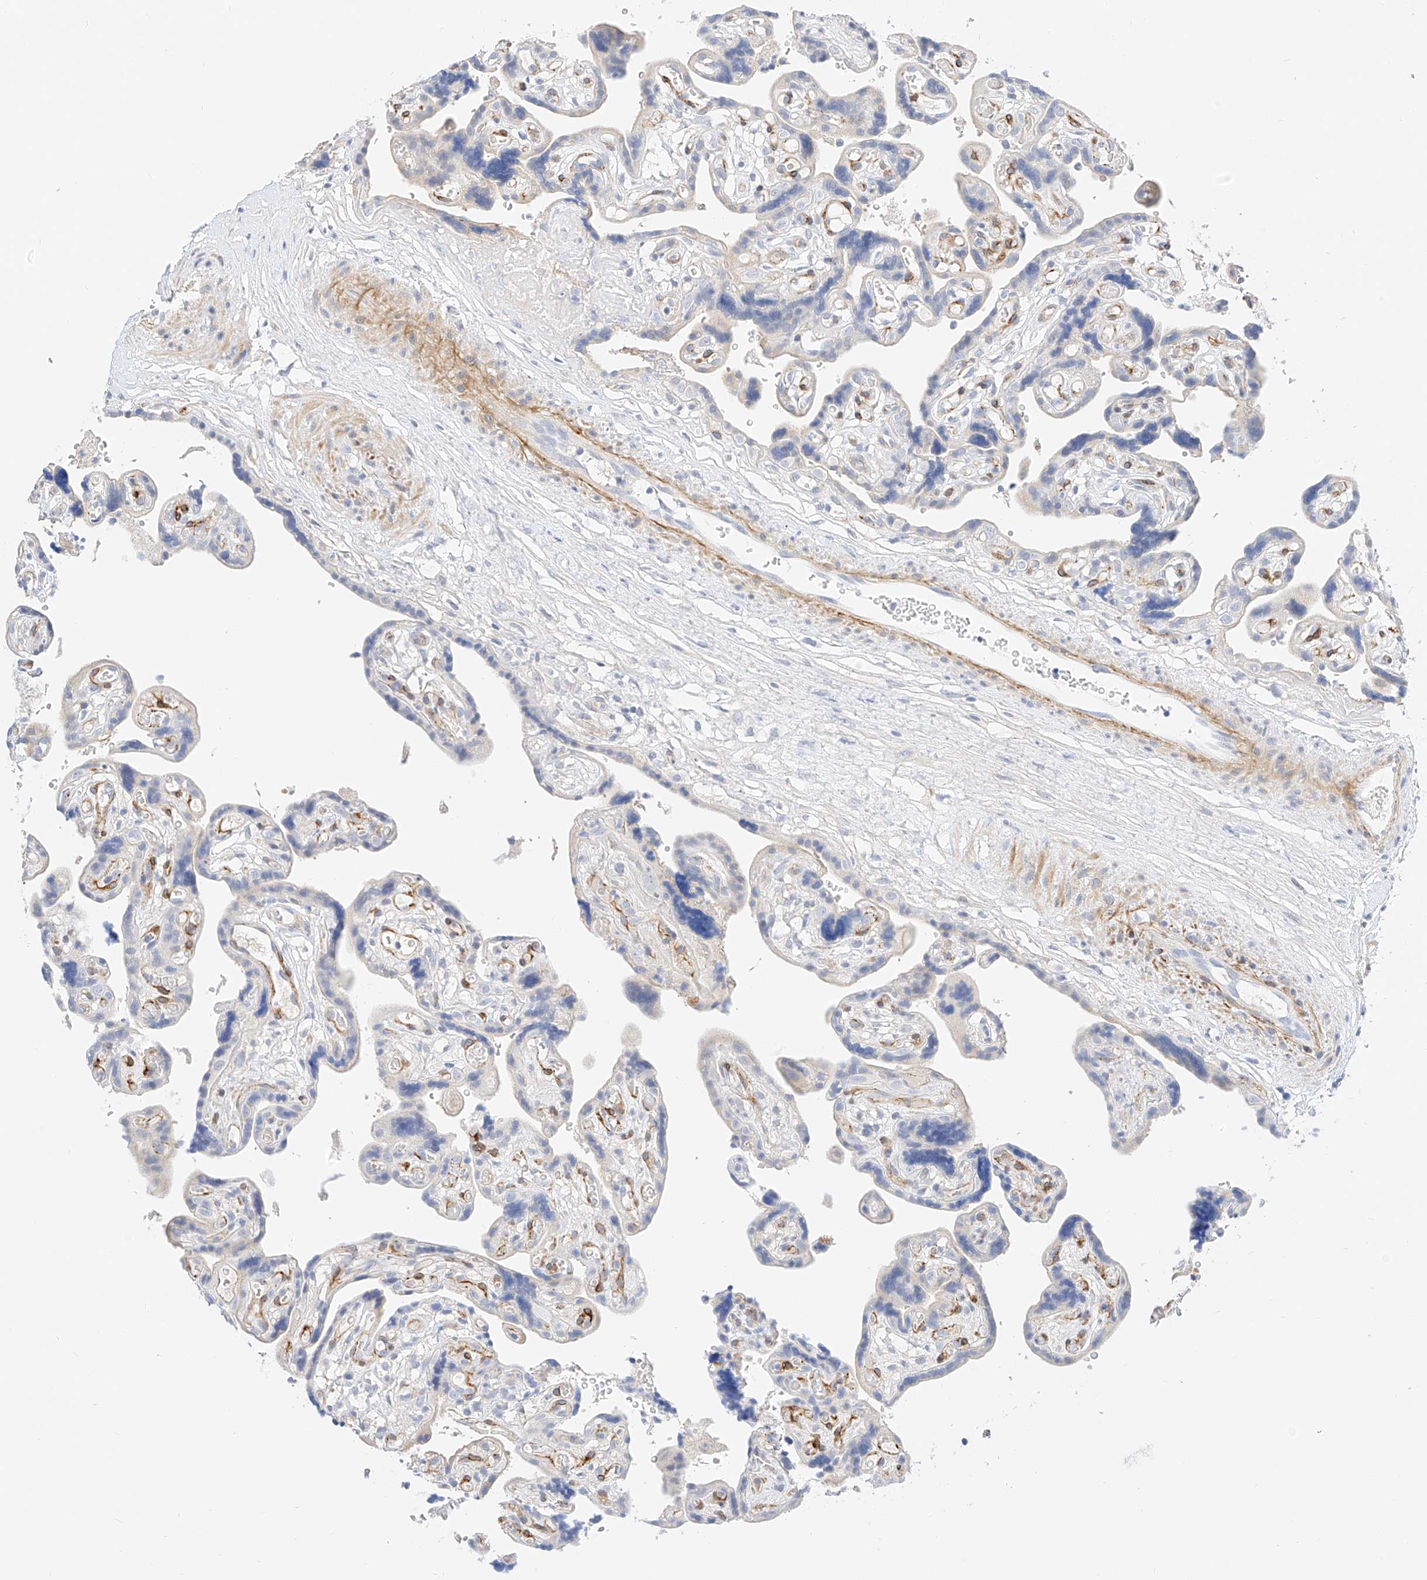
{"staining": {"intensity": "negative", "quantity": "none", "location": "none"}, "tissue": "placenta", "cell_type": "Decidual cells", "image_type": "normal", "snomed": [{"axis": "morphology", "description": "Normal tissue, NOS"}, {"axis": "topography", "description": "Placenta"}], "caption": "The IHC histopathology image has no significant staining in decidual cells of placenta.", "gene": "CDCP2", "patient": {"sex": "female", "age": 30}}